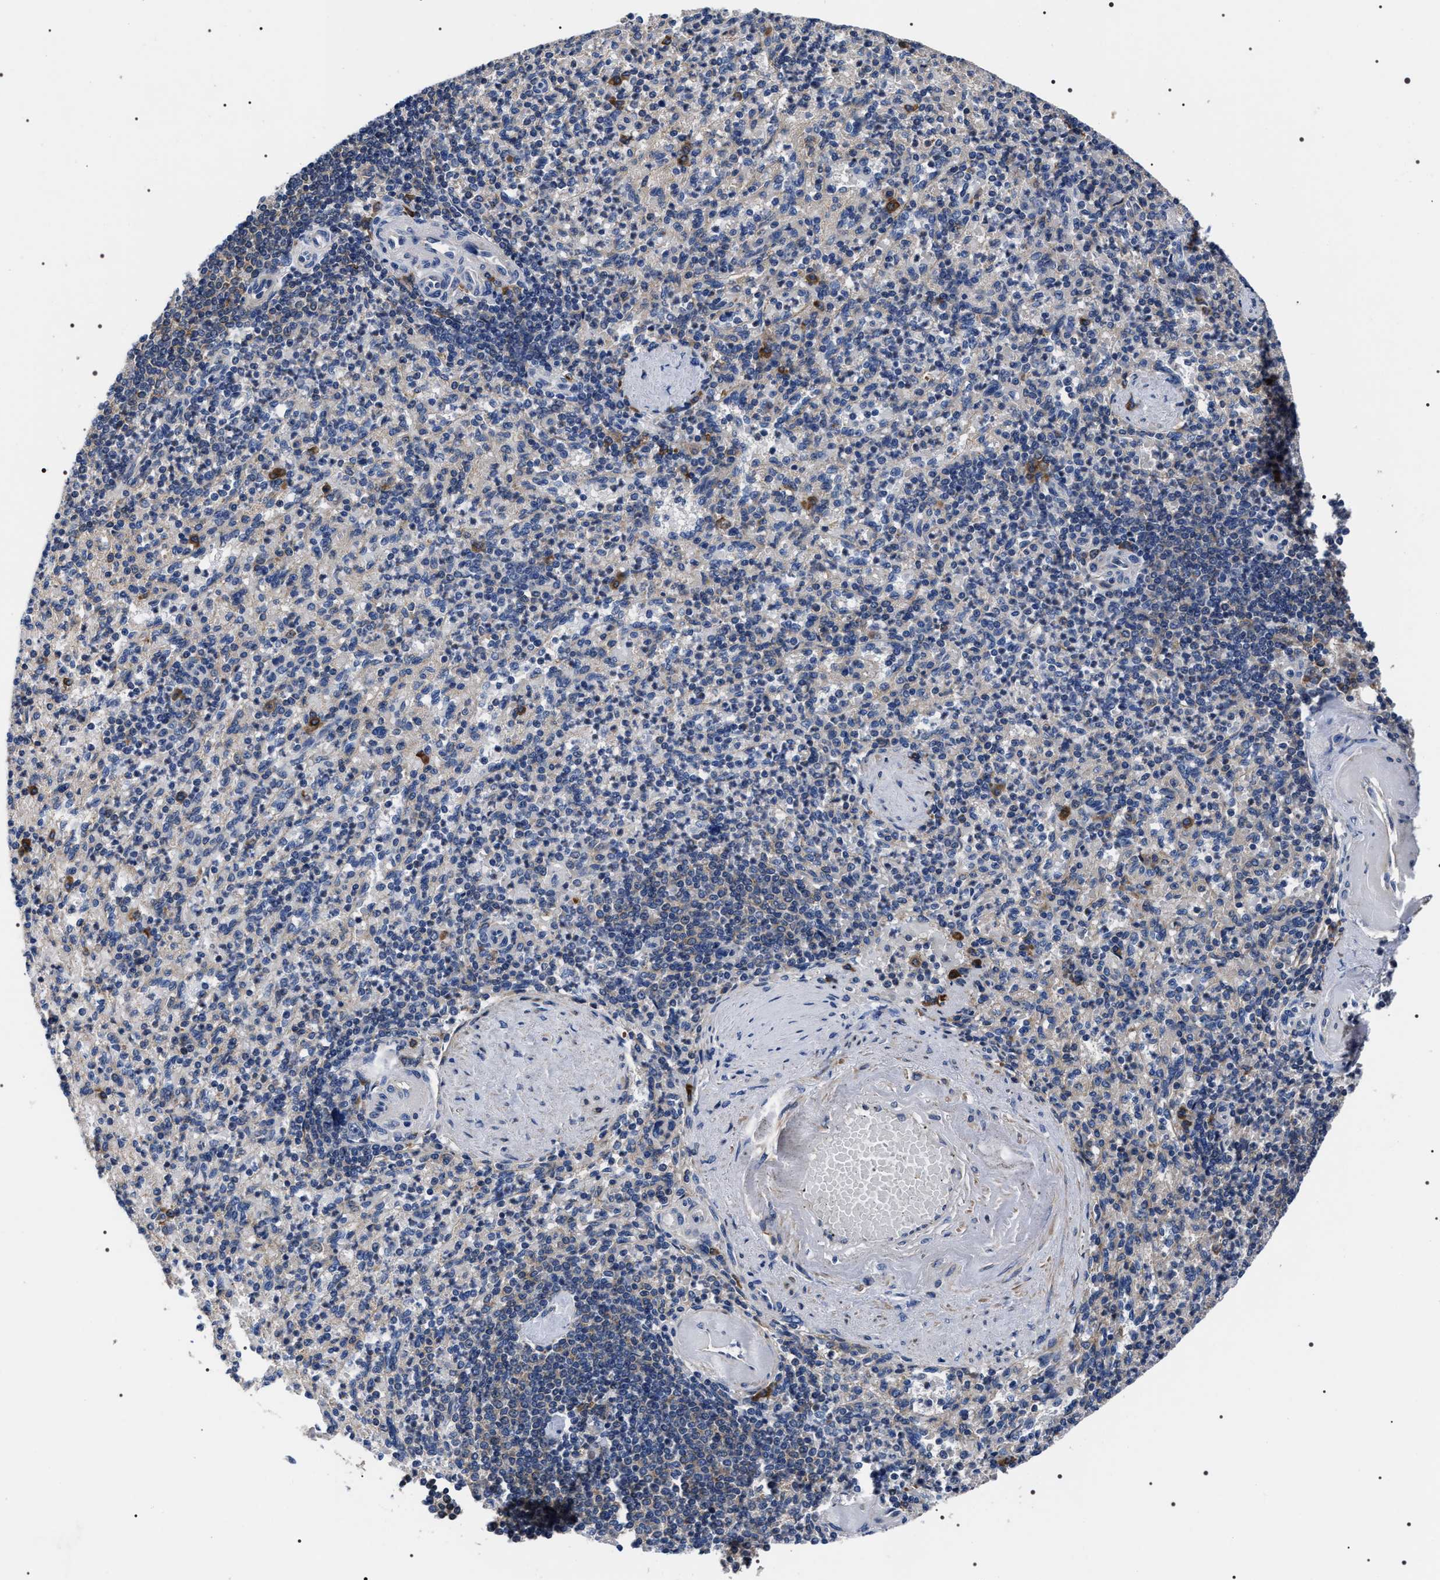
{"staining": {"intensity": "weak", "quantity": "25%-75%", "location": "cytoplasmic/membranous"}, "tissue": "spleen", "cell_type": "Cells in red pulp", "image_type": "normal", "snomed": [{"axis": "morphology", "description": "Normal tissue, NOS"}, {"axis": "topography", "description": "Spleen"}], "caption": "An image of spleen stained for a protein exhibits weak cytoplasmic/membranous brown staining in cells in red pulp. (DAB IHC, brown staining for protein, blue staining for nuclei).", "gene": "MIS18A", "patient": {"sex": "female", "age": 74}}